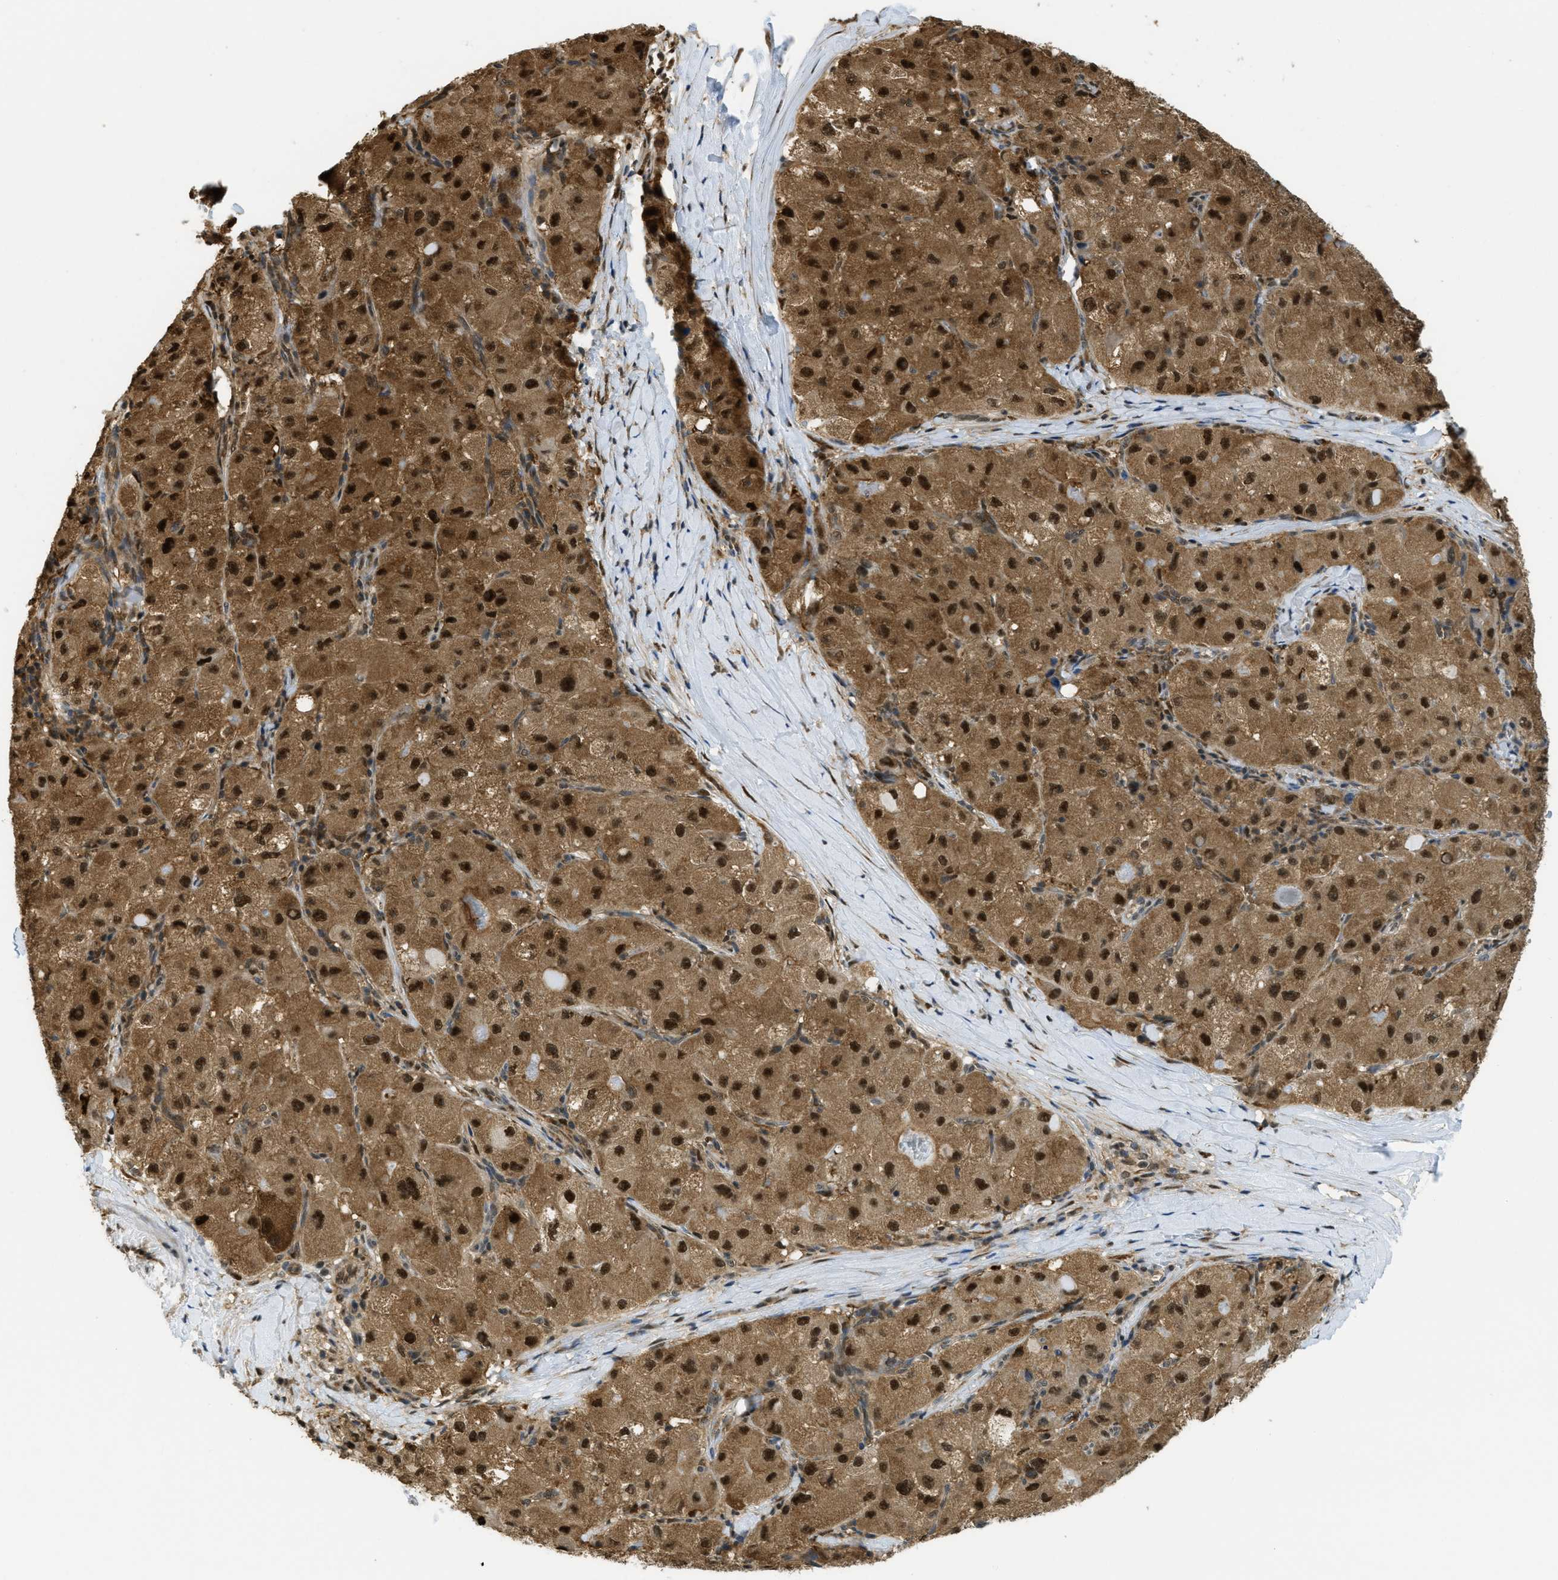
{"staining": {"intensity": "strong", "quantity": ">75%", "location": "cytoplasmic/membranous,nuclear"}, "tissue": "liver cancer", "cell_type": "Tumor cells", "image_type": "cancer", "snomed": [{"axis": "morphology", "description": "Carcinoma, Hepatocellular, NOS"}, {"axis": "topography", "description": "Liver"}], "caption": "Strong cytoplasmic/membranous and nuclear protein positivity is identified in approximately >75% of tumor cells in liver hepatocellular carcinoma. Using DAB (3,3'-diaminobenzidine) (brown) and hematoxylin (blue) stains, captured at high magnification using brightfield microscopy.", "gene": "PSMC5", "patient": {"sex": "male", "age": 80}}